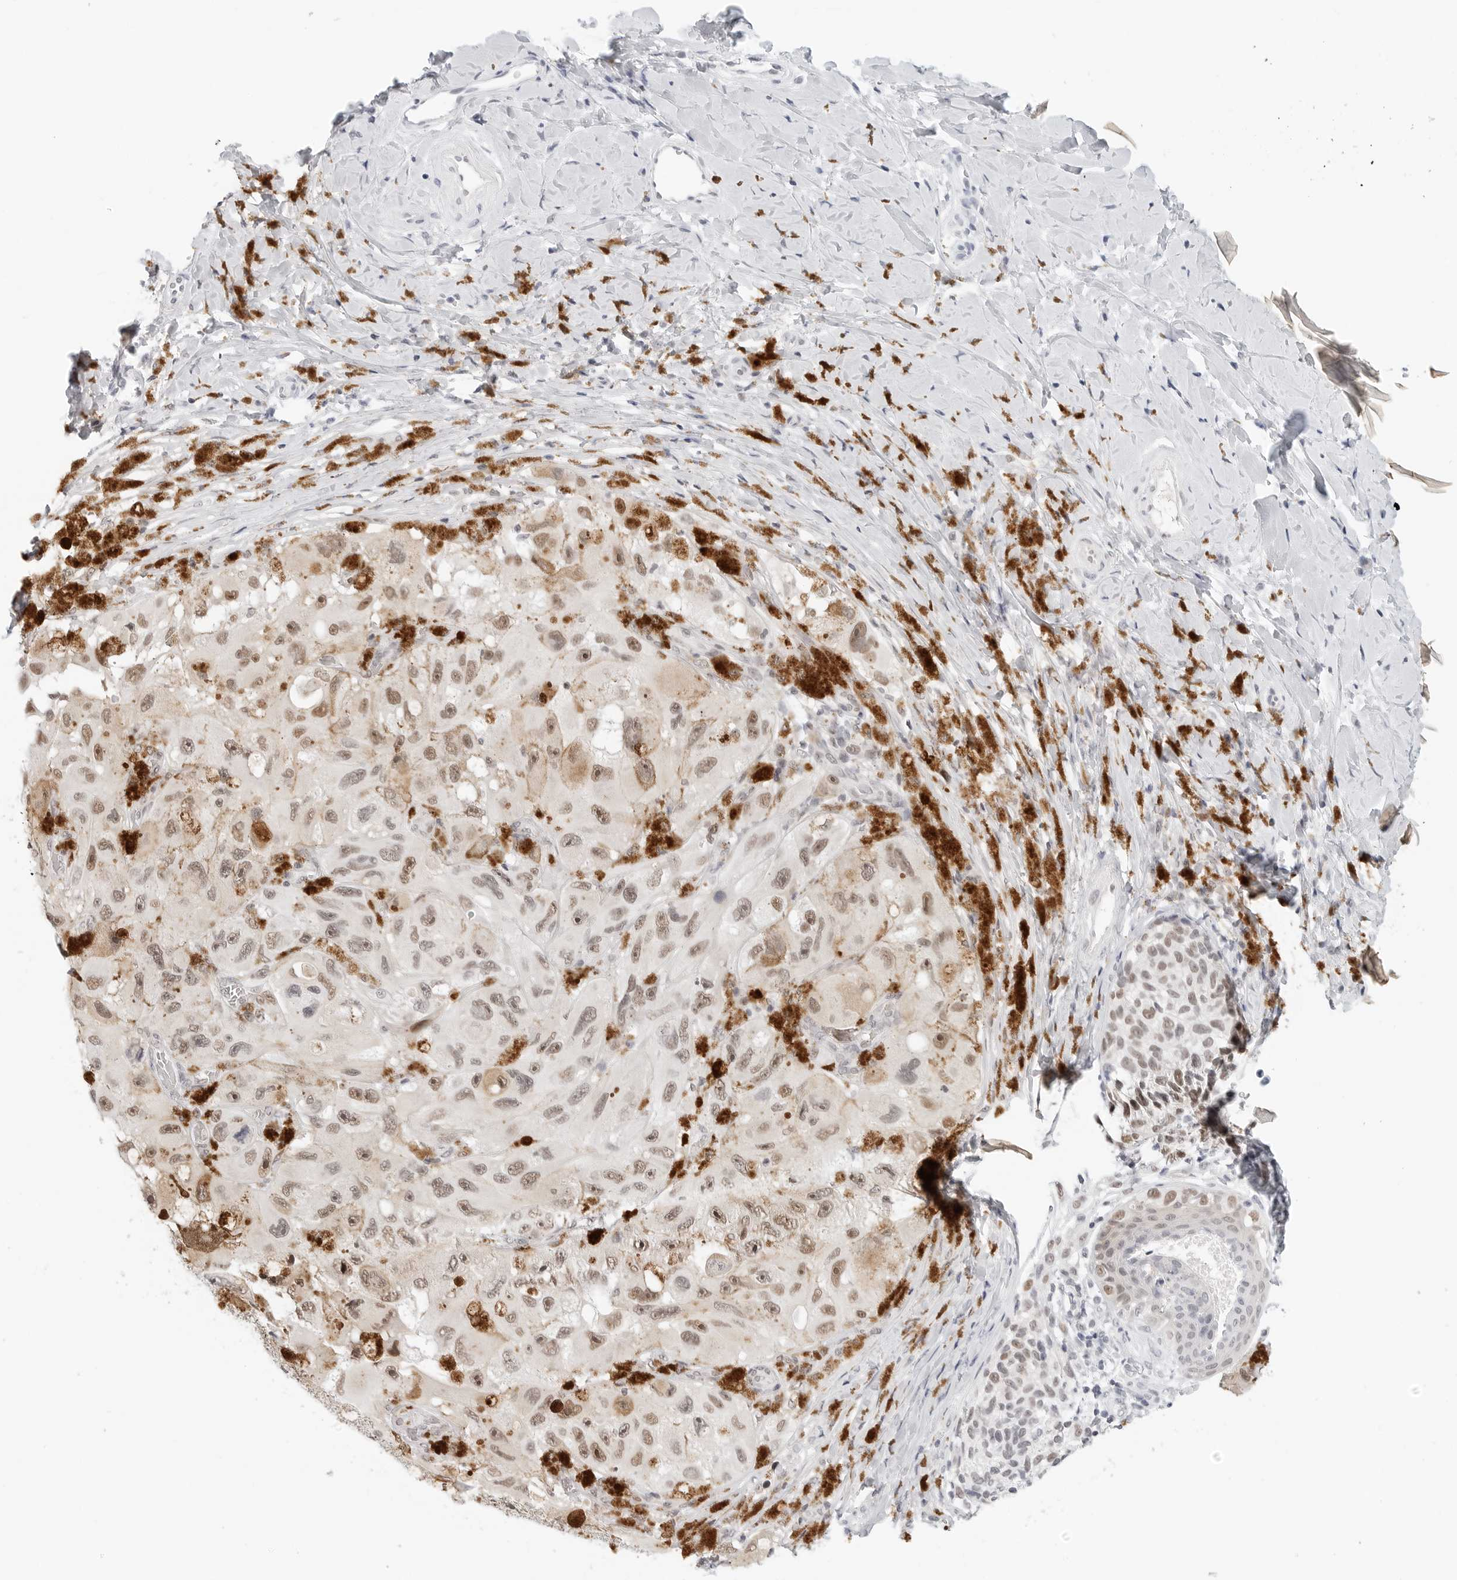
{"staining": {"intensity": "moderate", "quantity": ">75%", "location": "nuclear"}, "tissue": "melanoma", "cell_type": "Tumor cells", "image_type": "cancer", "snomed": [{"axis": "morphology", "description": "Malignant melanoma, NOS"}, {"axis": "topography", "description": "Skin"}], "caption": "Immunohistochemical staining of malignant melanoma reveals moderate nuclear protein staining in approximately >75% of tumor cells. (DAB = brown stain, brightfield microscopy at high magnification).", "gene": "TSEN2", "patient": {"sex": "female", "age": 73}}